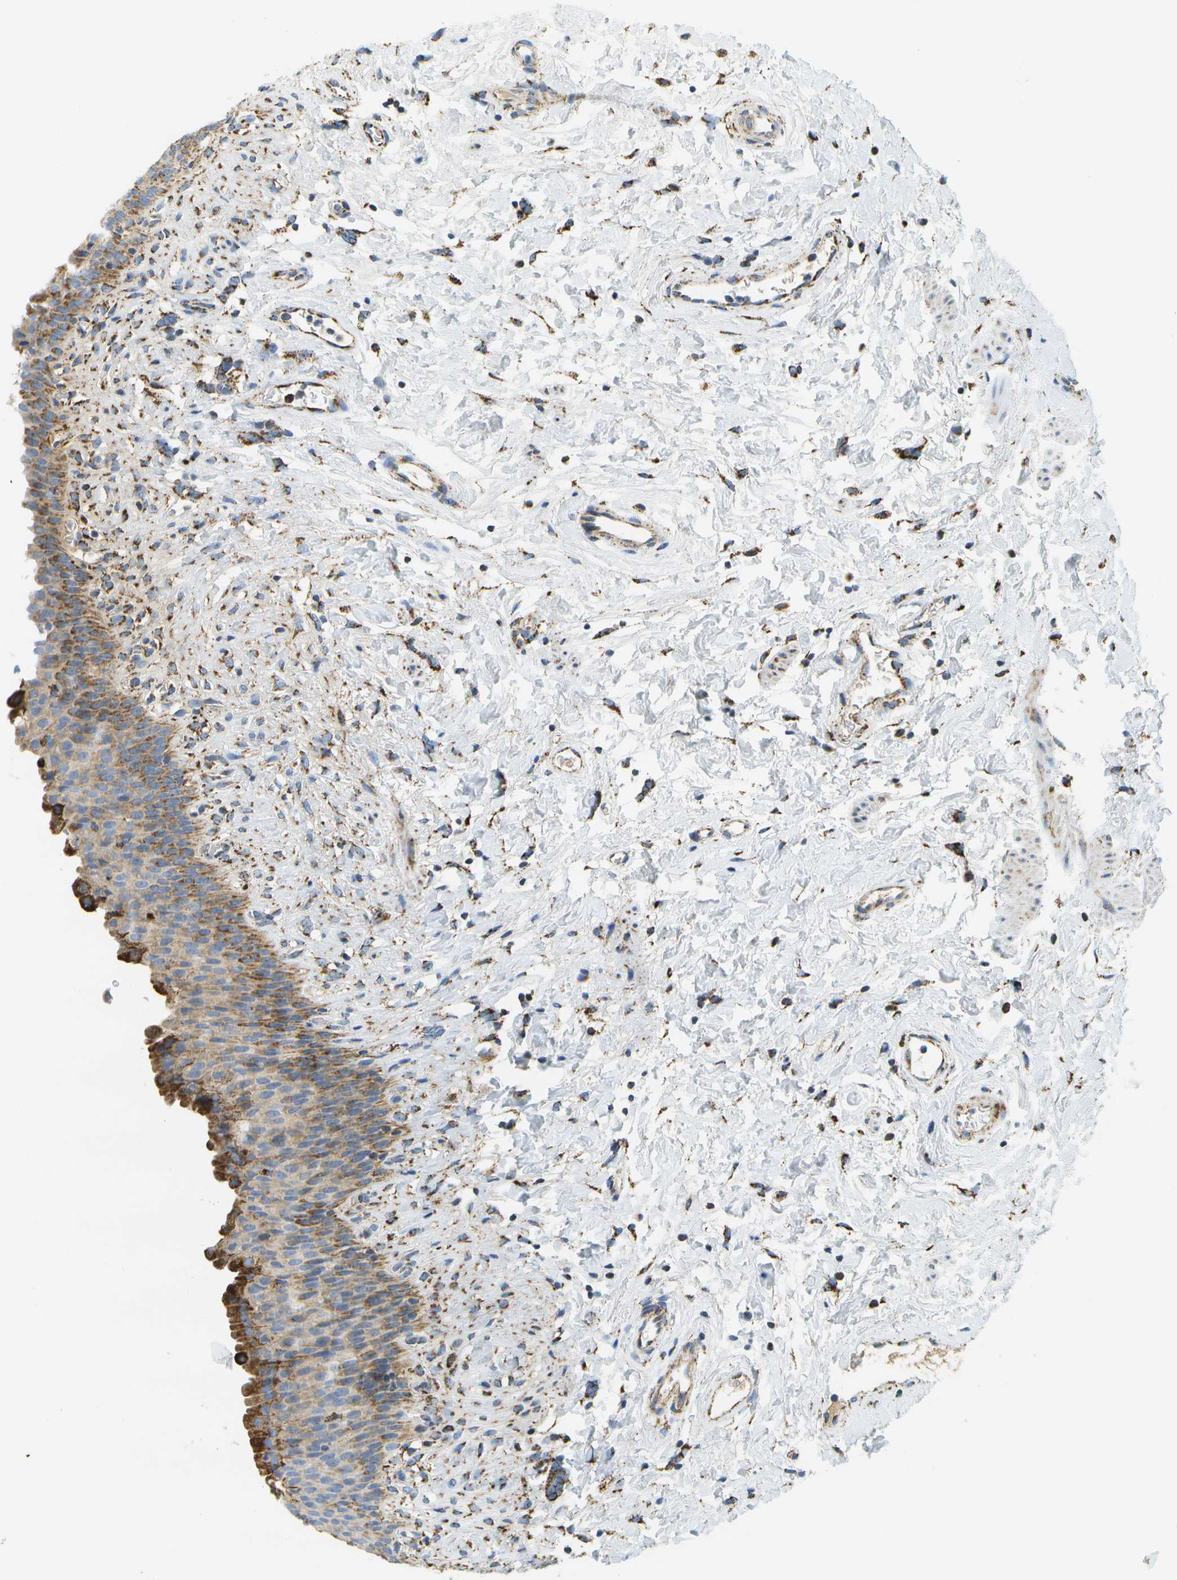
{"staining": {"intensity": "moderate", "quantity": ">75%", "location": "cytoplasmic/membranous"}, "tissue": "urinary bladder", "cell_type": "Urothelial cells", "image_type": "normal", "snomed": [{"axis": "morphology", "description": "Normal tissue, NOS"}, {"axis": "topography", "description": "Urinary bladder"}], "caption": "Moderate cytoplasmic/membranous positivity is identified in about >75% of urothelial cells in benign urinary bladder.", "gene": "HLCS", "patient": {"sex": "female", "age": 79}}